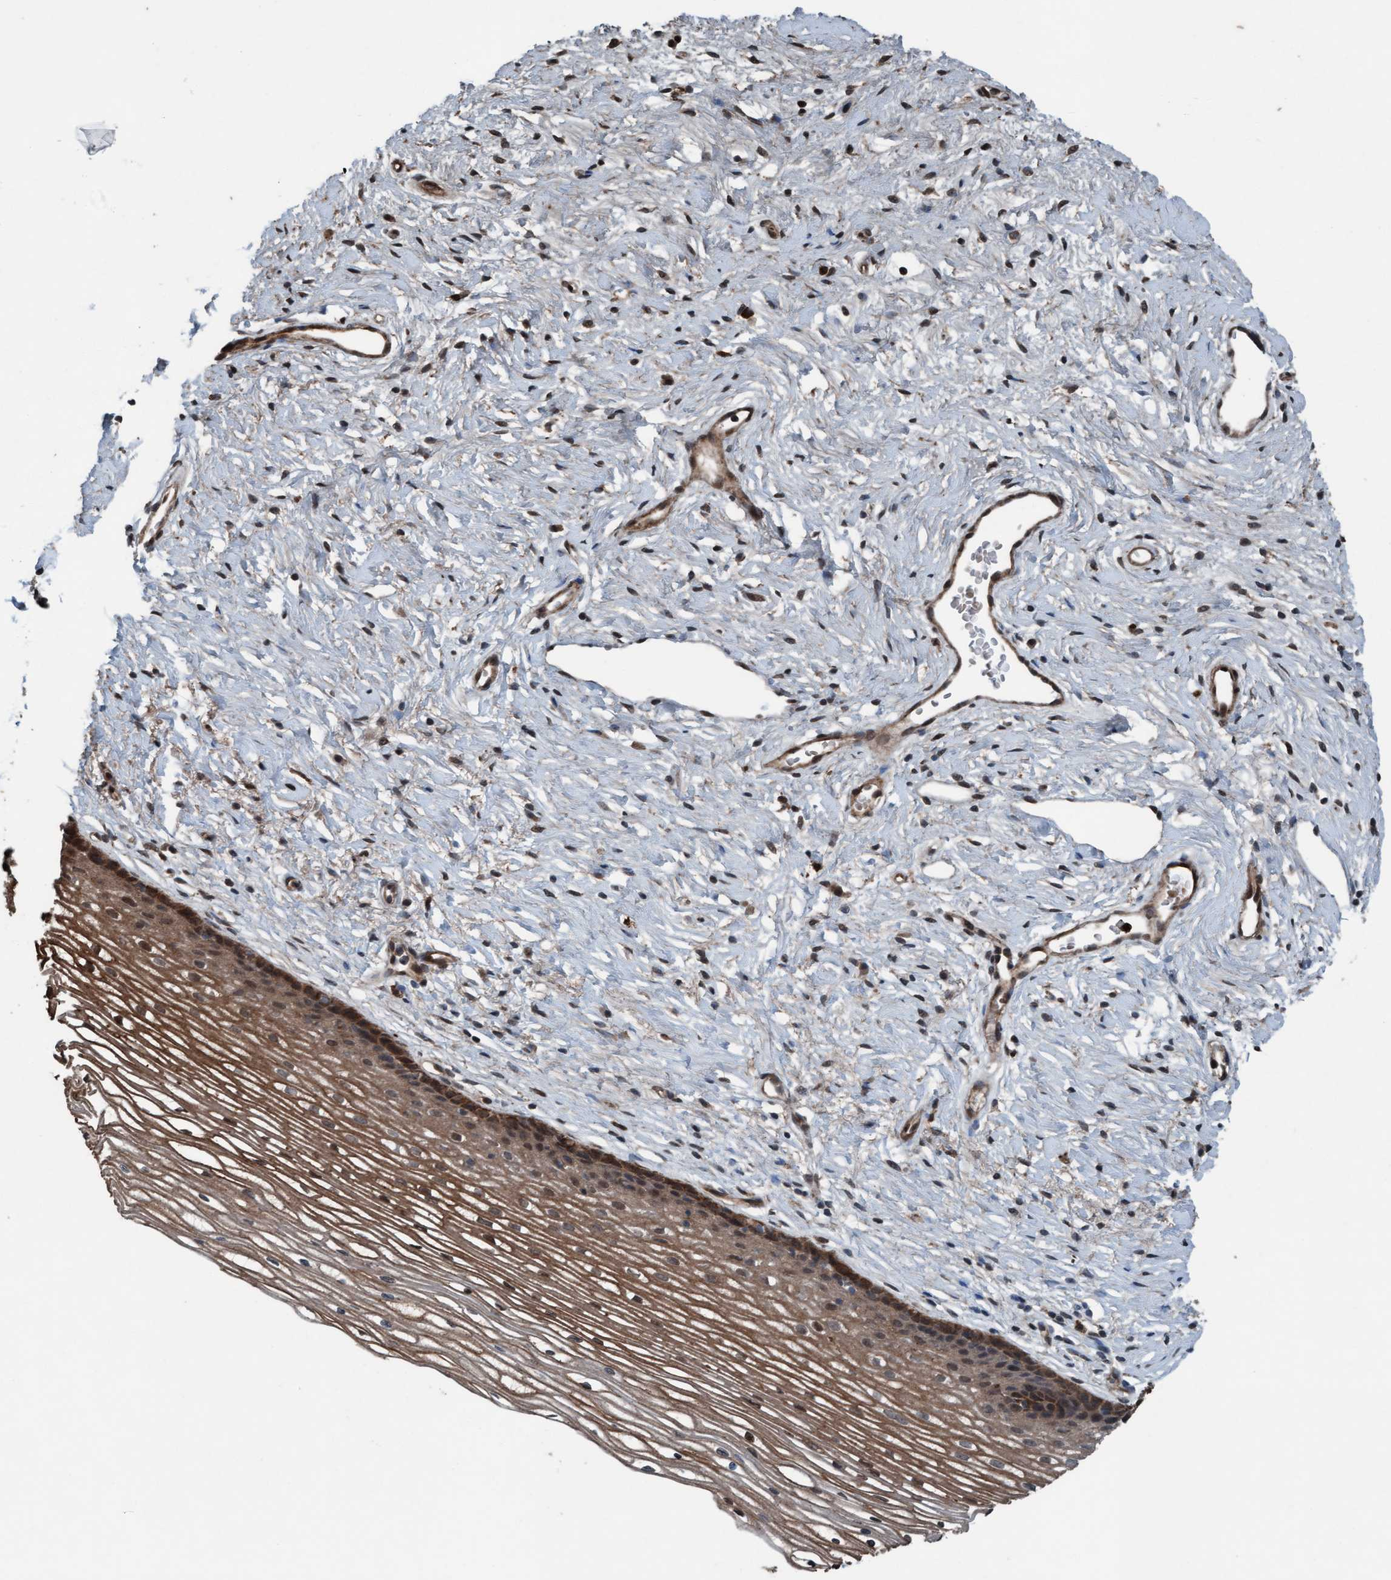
{"staining": {"intensity": "moderate", "quantity": ">75%", "location": "cytoplasmic/membranous"}, "tissue": "cervix", "cell_type": "Glandular cells", "image_type": "normal", "snomed": [{"axis": "morphology", "description": "Normal tissue, NOS"}, {"axis": "topography", "description": "Cervix"}], "caption": "Immunohistochemistry staining of normal cervix, which reveals medium levels of moderate cytoplasmic/membranous positivity in approximately >75% of glandular cells indicating moderate cytoplasmic/membranous protein expression. The staining was performed using DAB (brown) for protein detection and nuclei were counterstained in hematoxylin (blue).", "gene": "PLXNB2", "patient": {"sex": "female", "age": 77}}